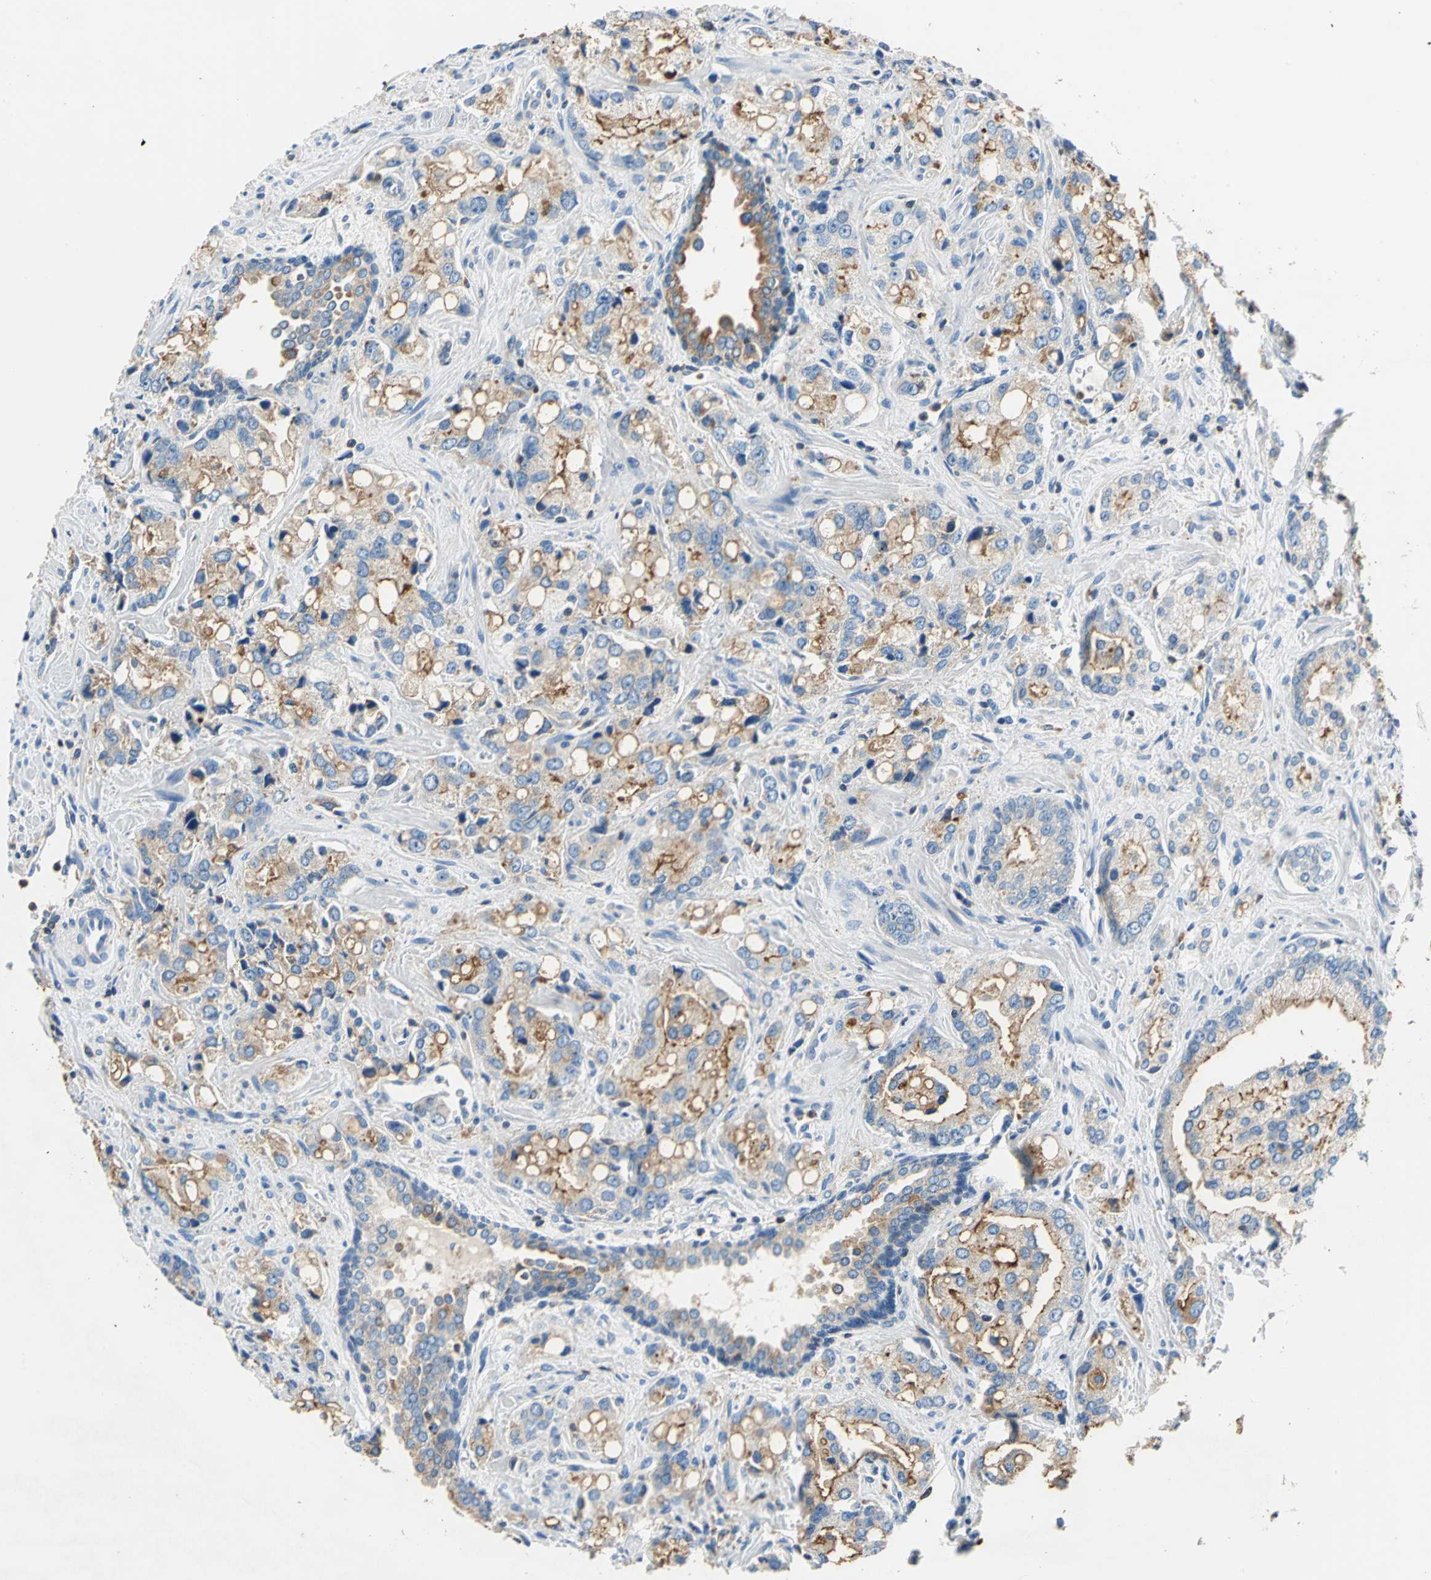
{"staining": {"intensity": "moderate", "quantity": ">75%", "location": "cytoplasmic/membranous"}, "tissue": "prostate cancer", "cell_type": "Tumor cells", "image_type": "cancer", "snomed": [{"axis": "morphology", "description": "Adenocarcinoma, High grade"}, {"axis": "topography", "description": "Prostate"}], "caption": "Brown immunohistochemical staining in human high-grade adenocarcinoma (prostate) demonstrates moderate cytoplasmic/membranous positivity in about >75% of tumor cells.", "gene": "SEPTIN6", "patient": {"sex": "male", "age": 67}}